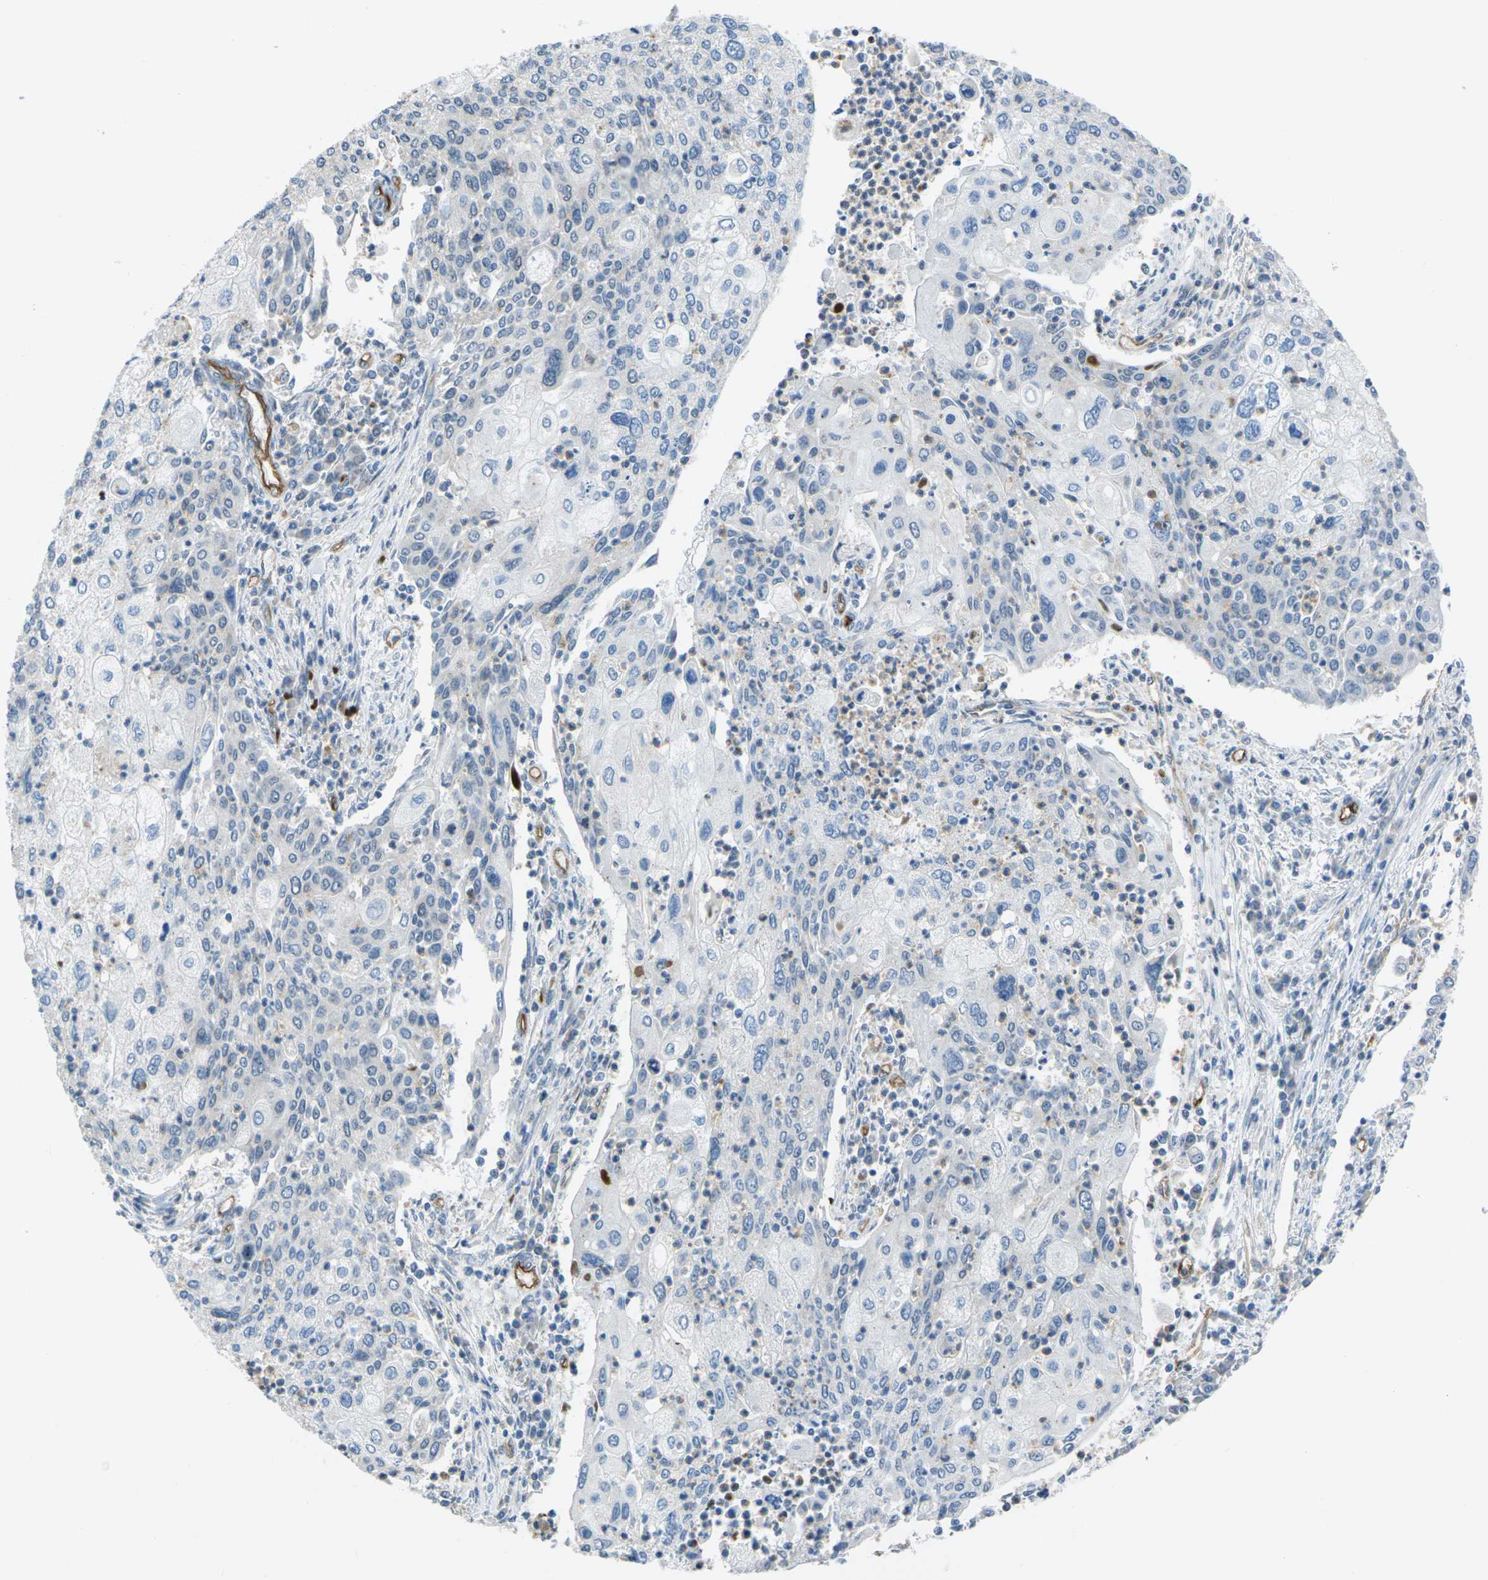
{"staining": {"intensity": "negative", "quantity": "none", "location": "none"}, "tissue": "cervical cancer", "cell_type": "Tumor cells", "image_type": "cancer", "snomed": [{"axis": "morphology", "description": "Squamous cell carcinoma, NOS"}, {"axis": "topography", "description": "Cervix"}], "caption": "Immunohistochemistry (IHC) histopathology image of neoplastic tissue: human squamous cell carcinoma (cervical) stained with DAB (3,3'-diaminobenzidine) reveals no significant protein positivity in tumor cells.", "gene": "HSPA12B", "patient": {"sex": "female", "age": 40}}